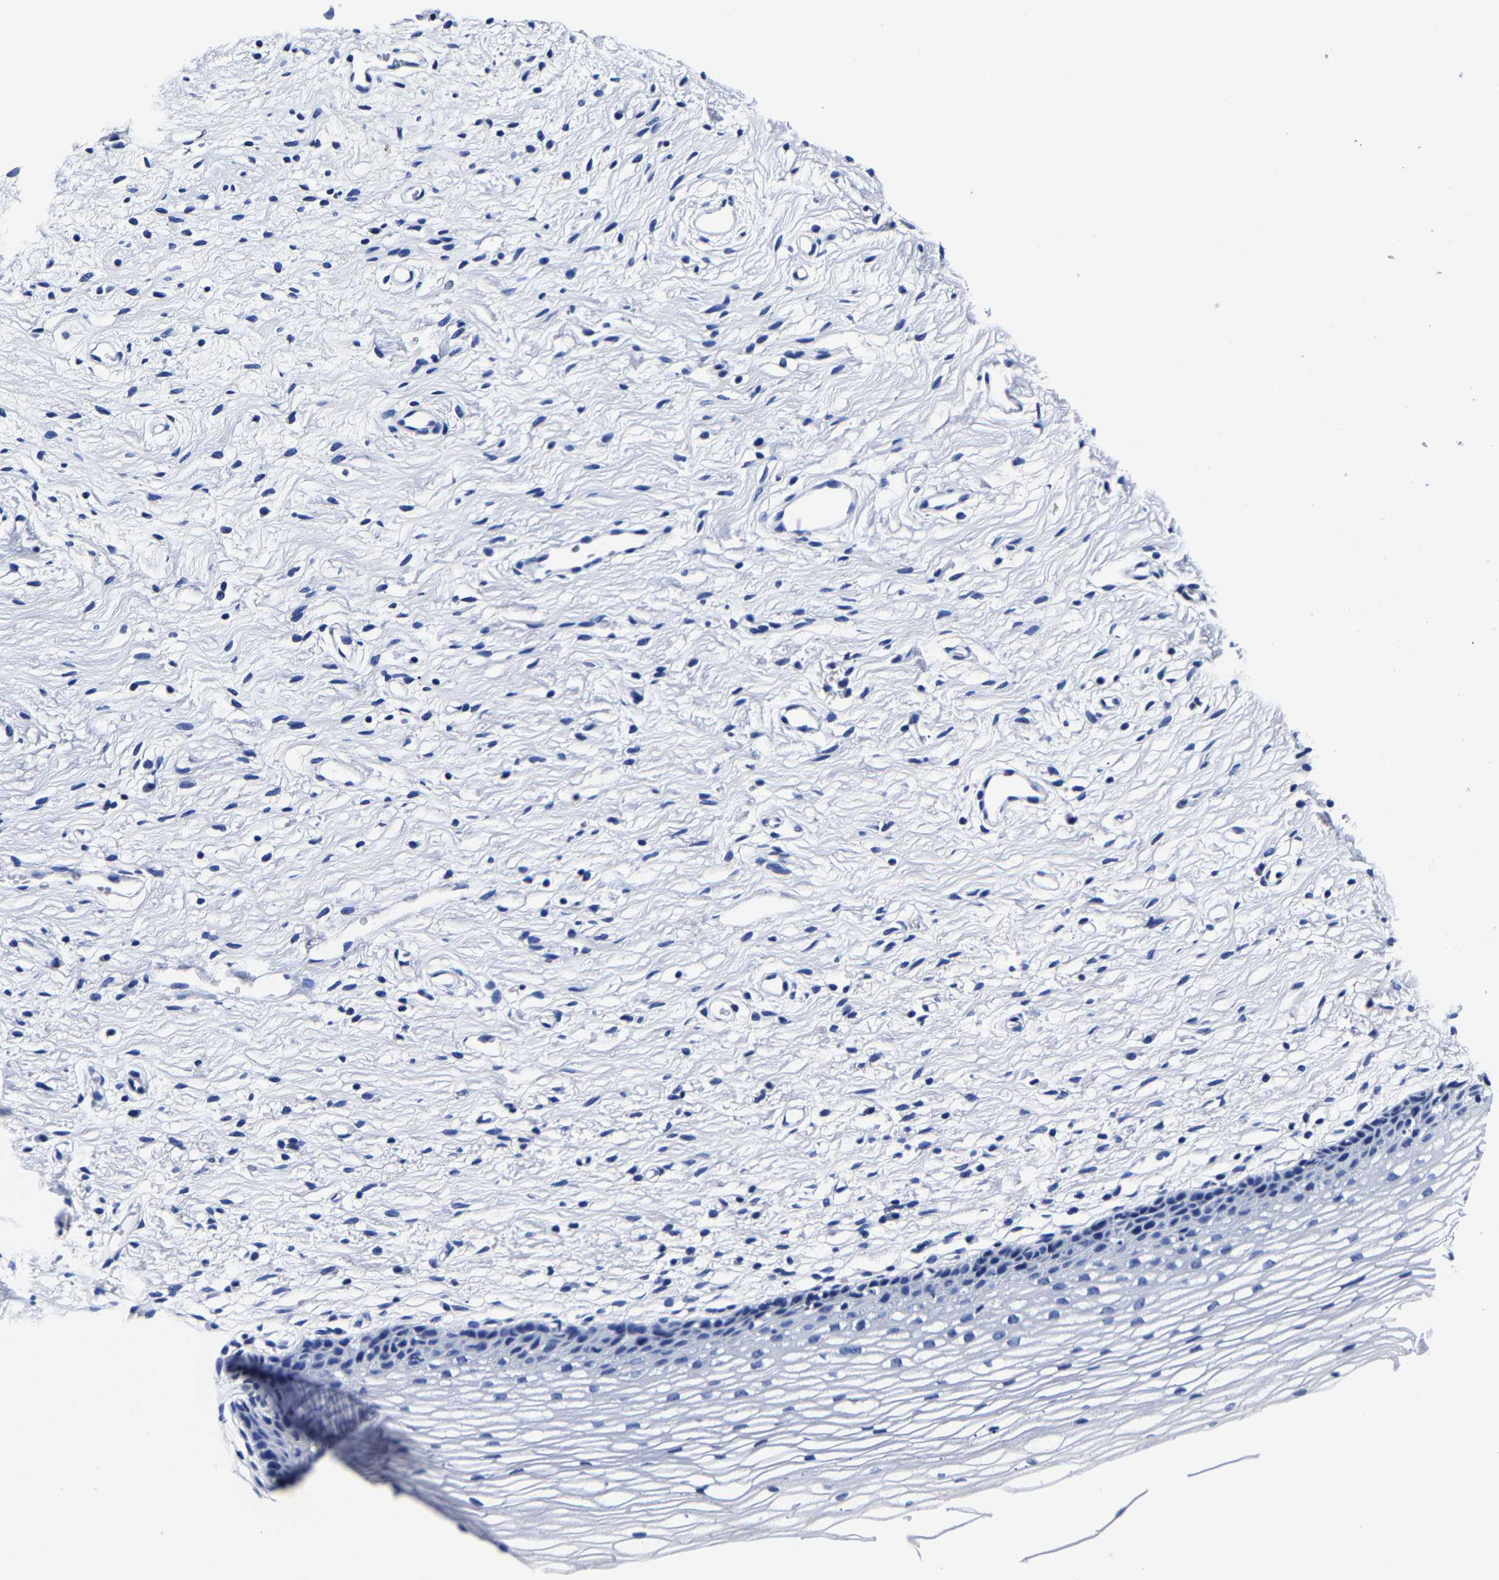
{"staining": {"intensity": "negative", "quantity": "none", "location": "none"}, "tissue": "cervix", "cell_type": "Glandular cells", "image_type": "normal", "snomed": [{"axis": "morphology", "description": "Normal tissue, NOS"}, {"axis": "topography", "description": "Cervix"}], "caption": "Micrograph shows no significant protein positivity in glandular cells of normal cervix.", "gene": "CPA2", "patient": {"sex": "female", "age": 77}}